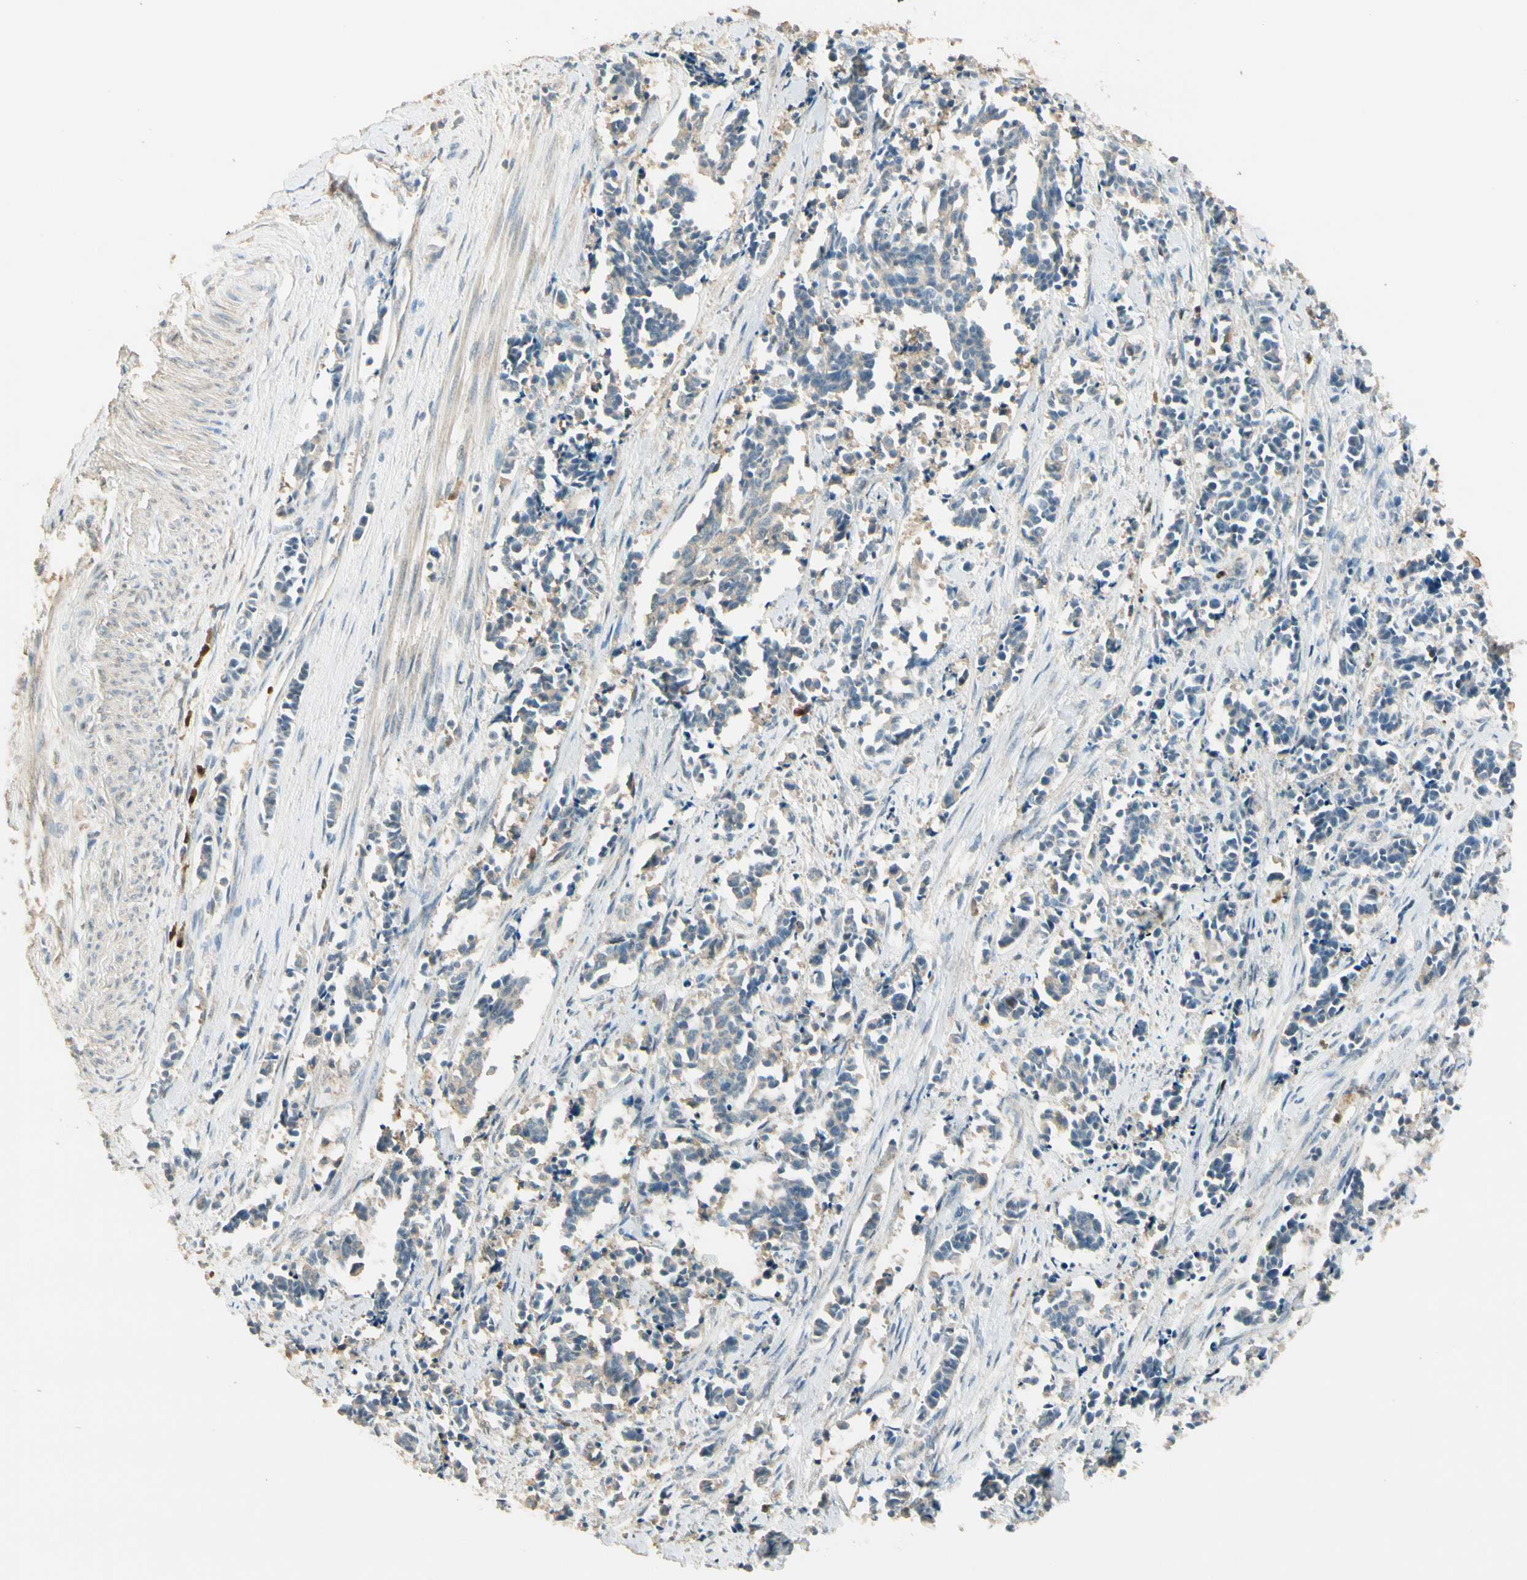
{"staining": {"intensity": "weak", "quantity": "25%-75%", "location": "cytoplasmic/membranous"}, "tissue": "cervical cancer", "cell_type": "Tumor cells", "image_type": "cancer", "snomed": [{"axis": "morphology", "description": "Squamous cell carcinoma, NOS"}, {"axis": "topography", "description": "Cervix"}], "caption": "Protein expression analysis of cervical squamous cell carcinoma shows weak cytoplasmic/membranous staining in approximately 25%-75% of tumor cells.", "gene": "PLXNA1", "patient": {"sex": "female", "age": 35}}